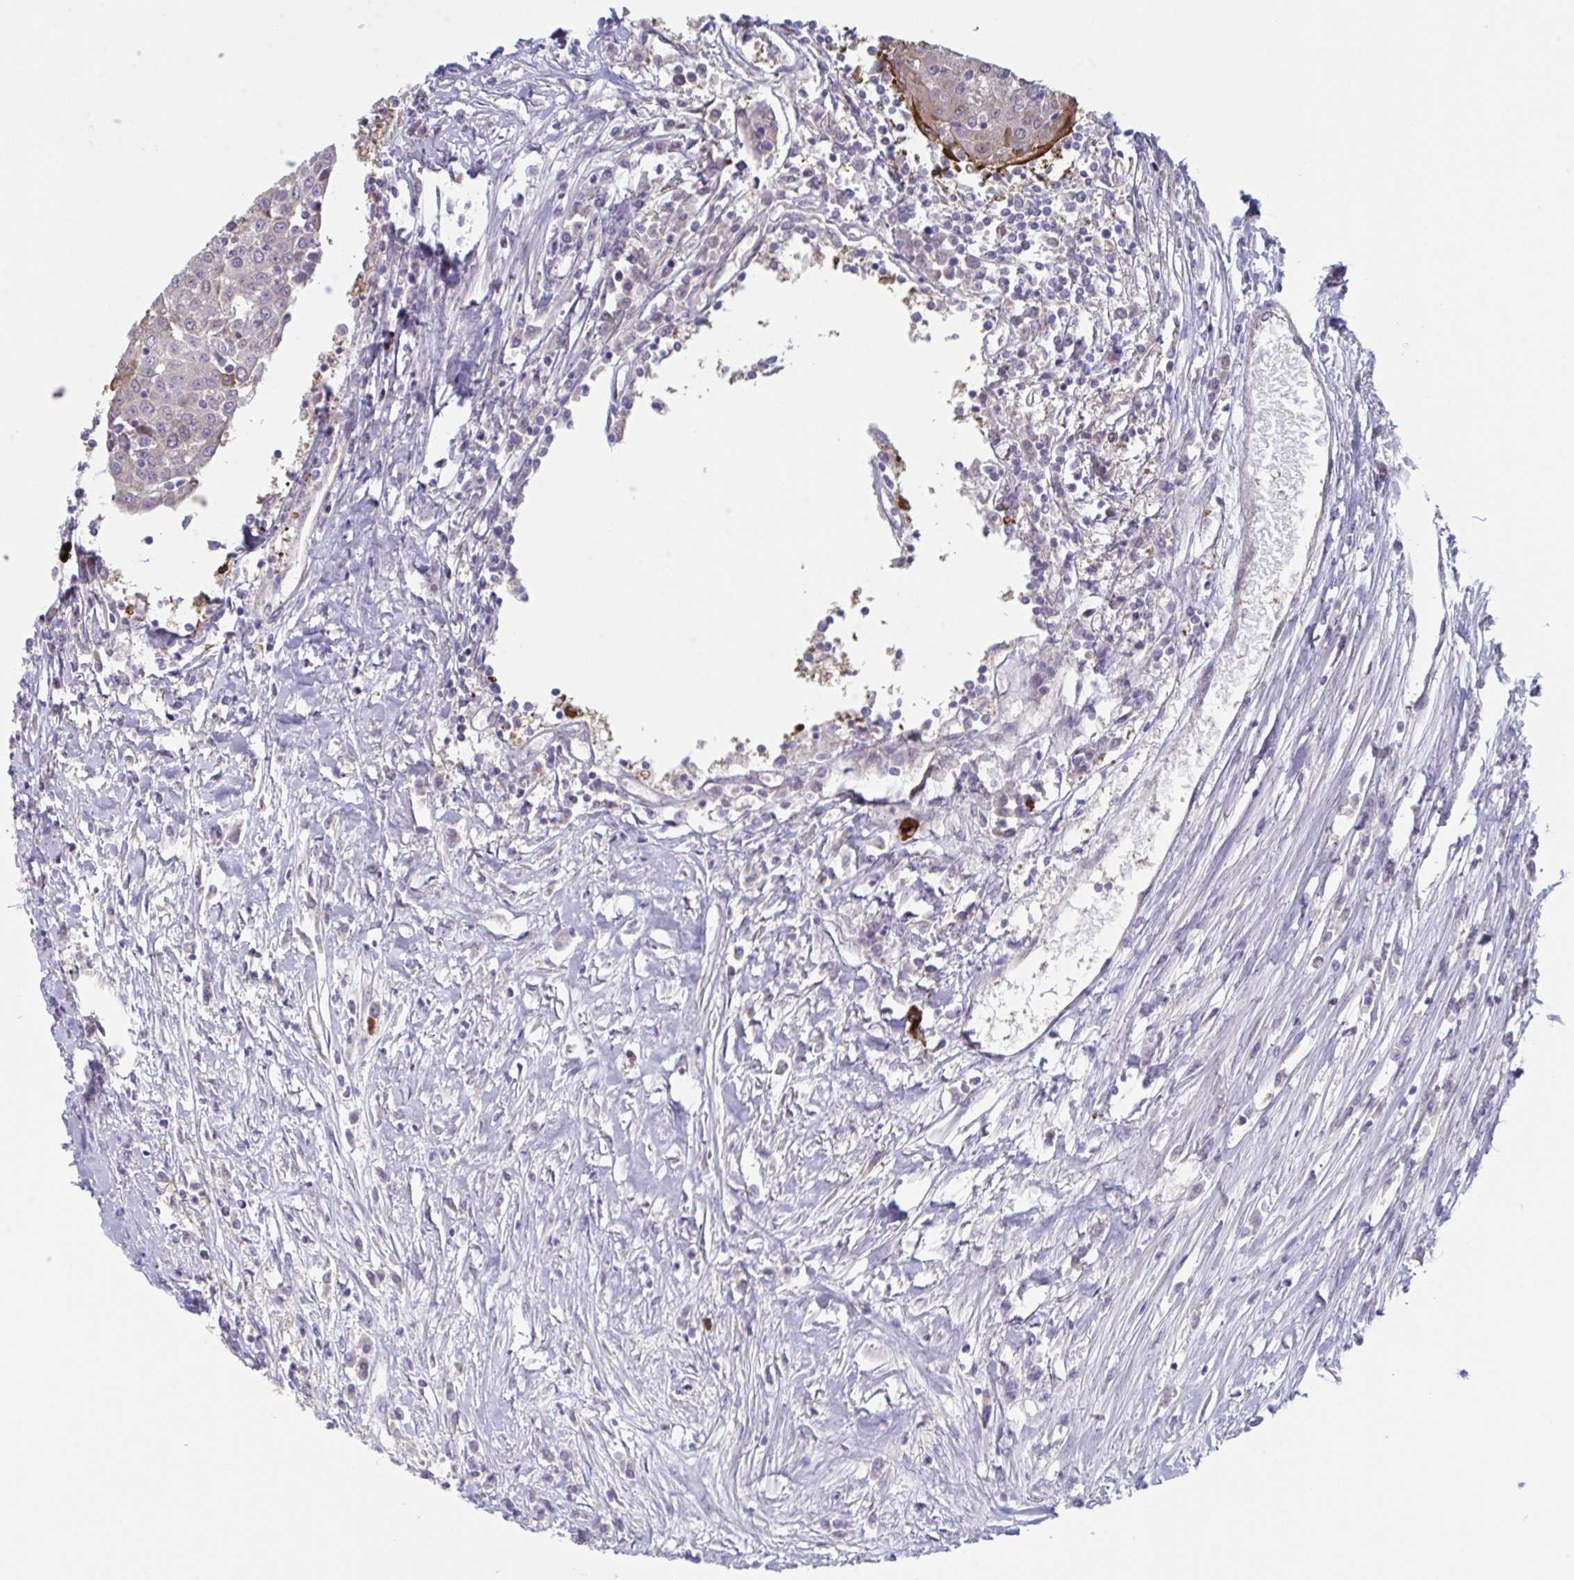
{"staining": {"intensity": "negative", "quantity": "none", "location": "none"}, "tissue": "urothelial cancer", "cell_type": "Tumor cells", "image_type": "cancer", "snomed": [{"axis": "morphology", "description": "Urothelial carcinoma, High grade"}, {"axis": "topography", "description": "Urinary bladder"}], "caption": "The image exhibits no staining of tumor cells in urothelial cancer.", "gene": "STK26", "patient": {"sex": "female", "age": 85}}